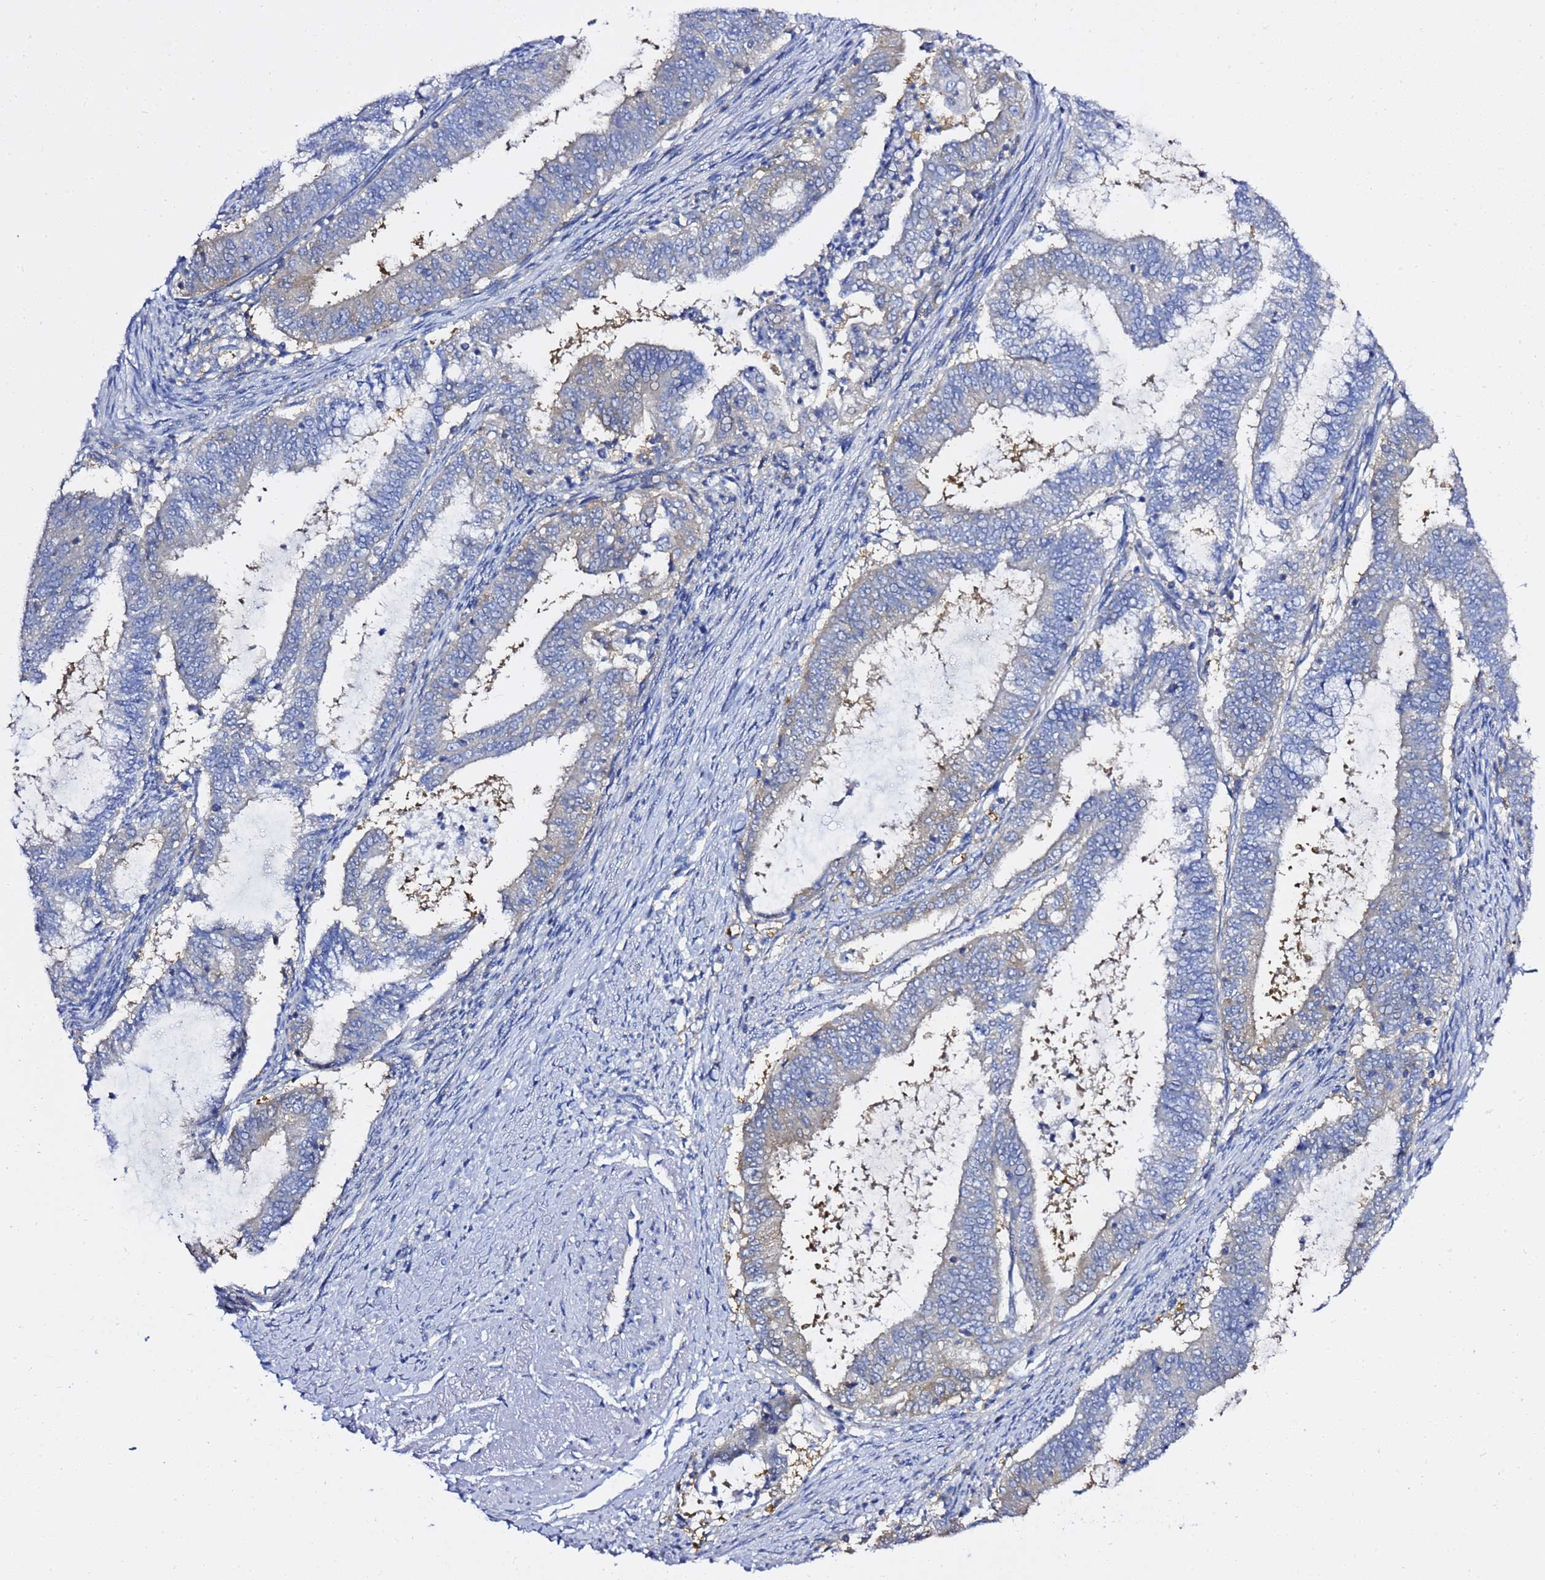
{"staining": {"intensity": "negative", "quantity": "none", "location": "none"}, "tissue": "endometrial cancer", "cell_type": "Tumor cells", "image_type": "cancer", "snomed": [{"axis": "morphology", "description": "Adenocarcinoma, NOS"}, {"axis": "topography", "description": "Endometrium"}], "caption": "High magnification brightfield microscopy of endometrial cancer (adenocarcinoma) stained with DAB (3,3'-diaminobenzidine) (brown) and counterstained with hematoxylin (blue): tumor cells show no significant positivity. (DAB IHC visualized using brightfield microscopy, high magnification).", "gene": "LENG1", "patient": {"sex": "female", "age": 51}}